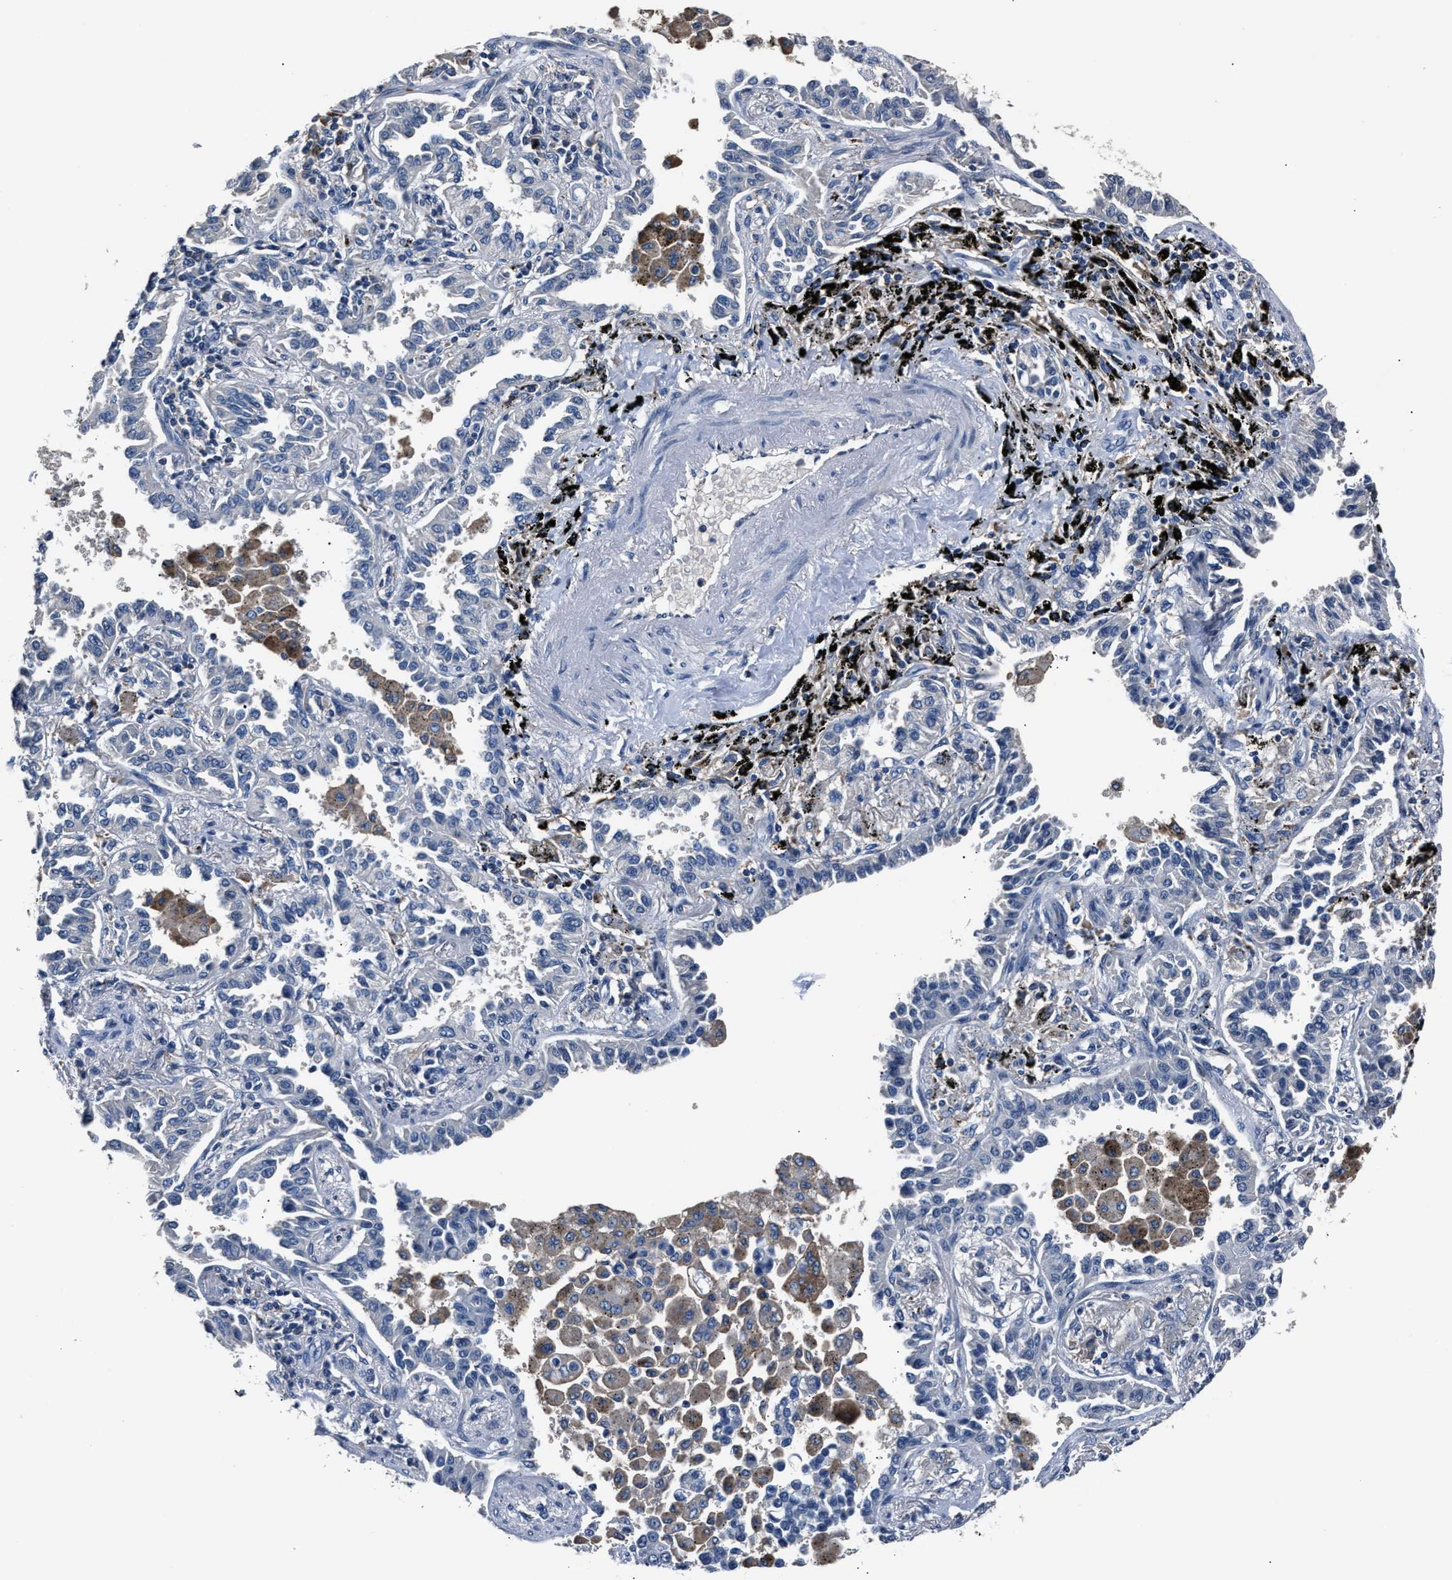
{"staining": {"intensity": "negative", "quantity": "none", "location": "none"}, "tissue": "lung cancer", "cell_type": "Tumor cells", "image_type": "cancer", "snomed": [{"axis": "morphology", "description": "Normal tissue, NOS"}, {"axis": "morphology", "description": "Adenocarcinoma, NOS"}, {"axis": "topography", "description": "Lung"}], "caption": "A high-resolution histopathology image shows immunohistochemistry staining of lung cancer, which displays no significant expression in tumor cells.", "gene": "DNAJC24", "patient": {"sex": "male", "age": 59}}